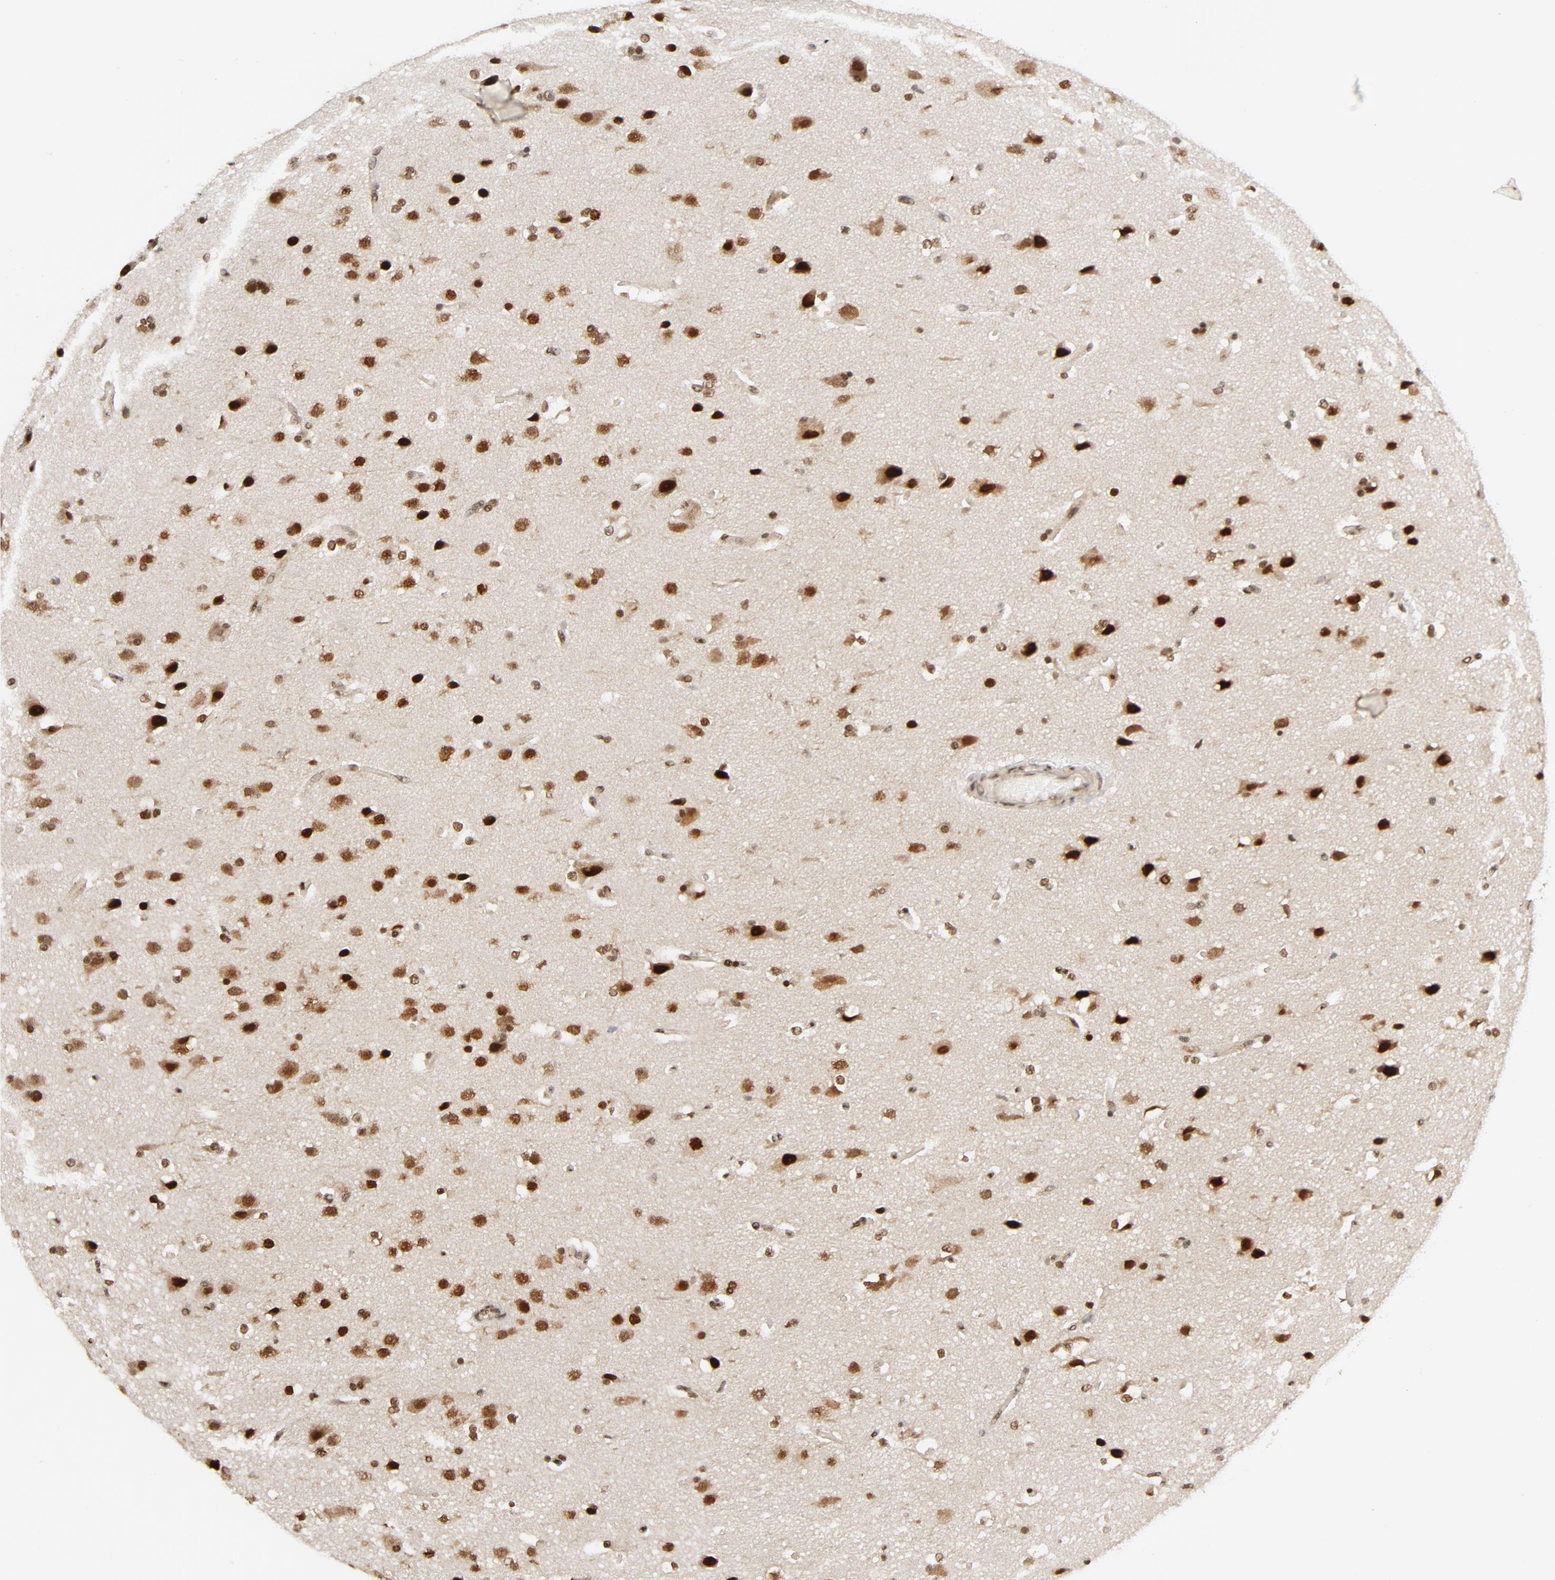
{"staining": {"intensity": "strong", "quantity": ">75%", "location": "nuclear"}, "tissue": "glioma", "cell_type": "Tumor cells", "image_type": "cancer", "snomed": [{"axis": "morphology", "description": "Glioma, malignant, Low grade"}, {"axis": "topography", "description": "Cerebral cortex"}], "caption": "Glioma was stained to show a protein in brown. There is high levels of strong nuclear positivity in about >75% of tumor cells. The protein is shown in brown color, while the nuclei are stained blue.", "gene": "SMARCD1", "patient": {"sex": "female", "age": 47}}